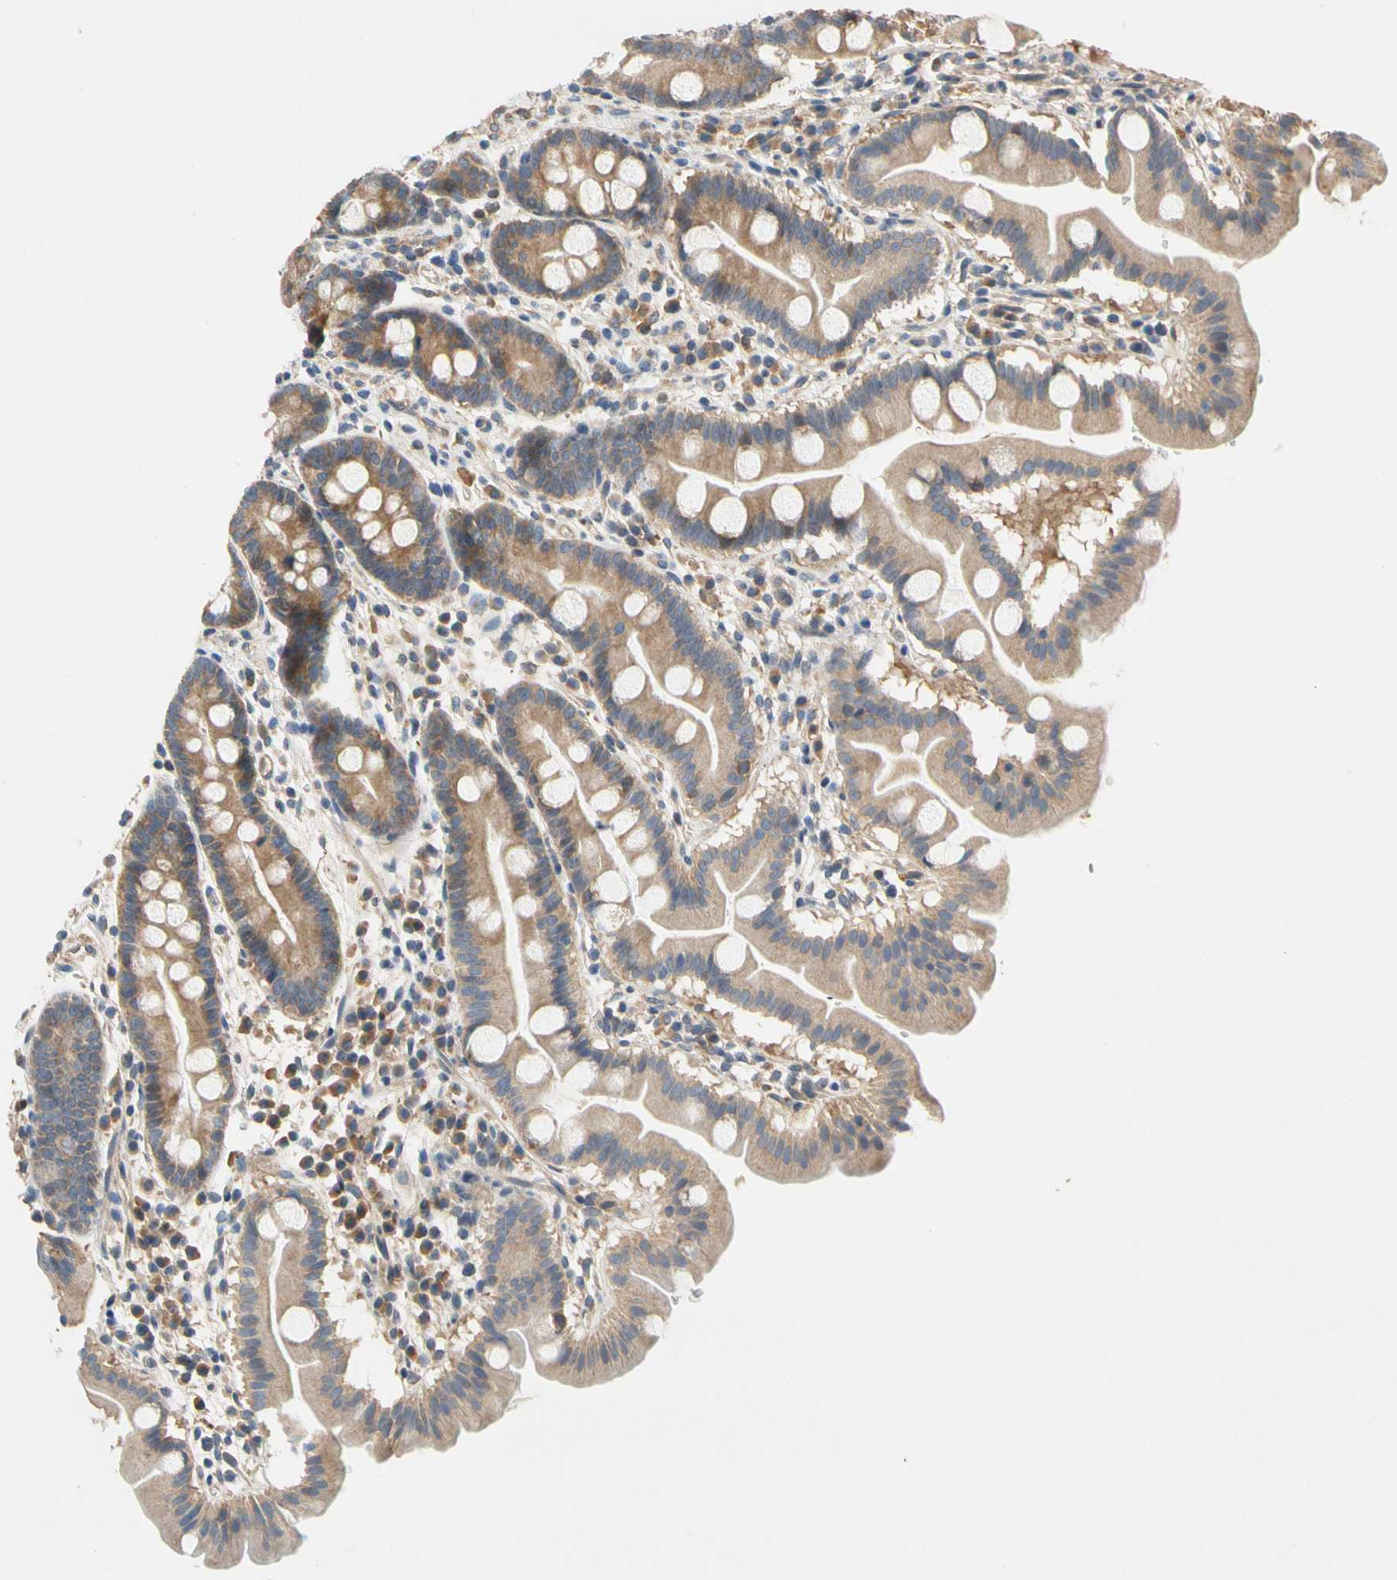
{"staining": {"intensity": "moderate", "quantity": ">75%", "location": "cytoplasmic/membranous"}, "tissue": "duodenum", "cell_type": "Glandular cells", "image_type": "normal", "snomed": [{"axis": "morphology", "description": "Normal tissue, NOS"}, {"axis": "topography", "description": "Duodenum"}], "caption": "Immunohistochemical staining of benign duodenum demonstrates medium levels of moderate cytoplasmic/membranous staining in about >75% of glandular cells. The protein is stained brown, and the nuclei are stained in blue (DAB (3,3'-diaminobenzidine) IHC with brightfield microscopy, high magnification).", "gene": "USP12", "patient": {"sex": "male", "age": 50}}